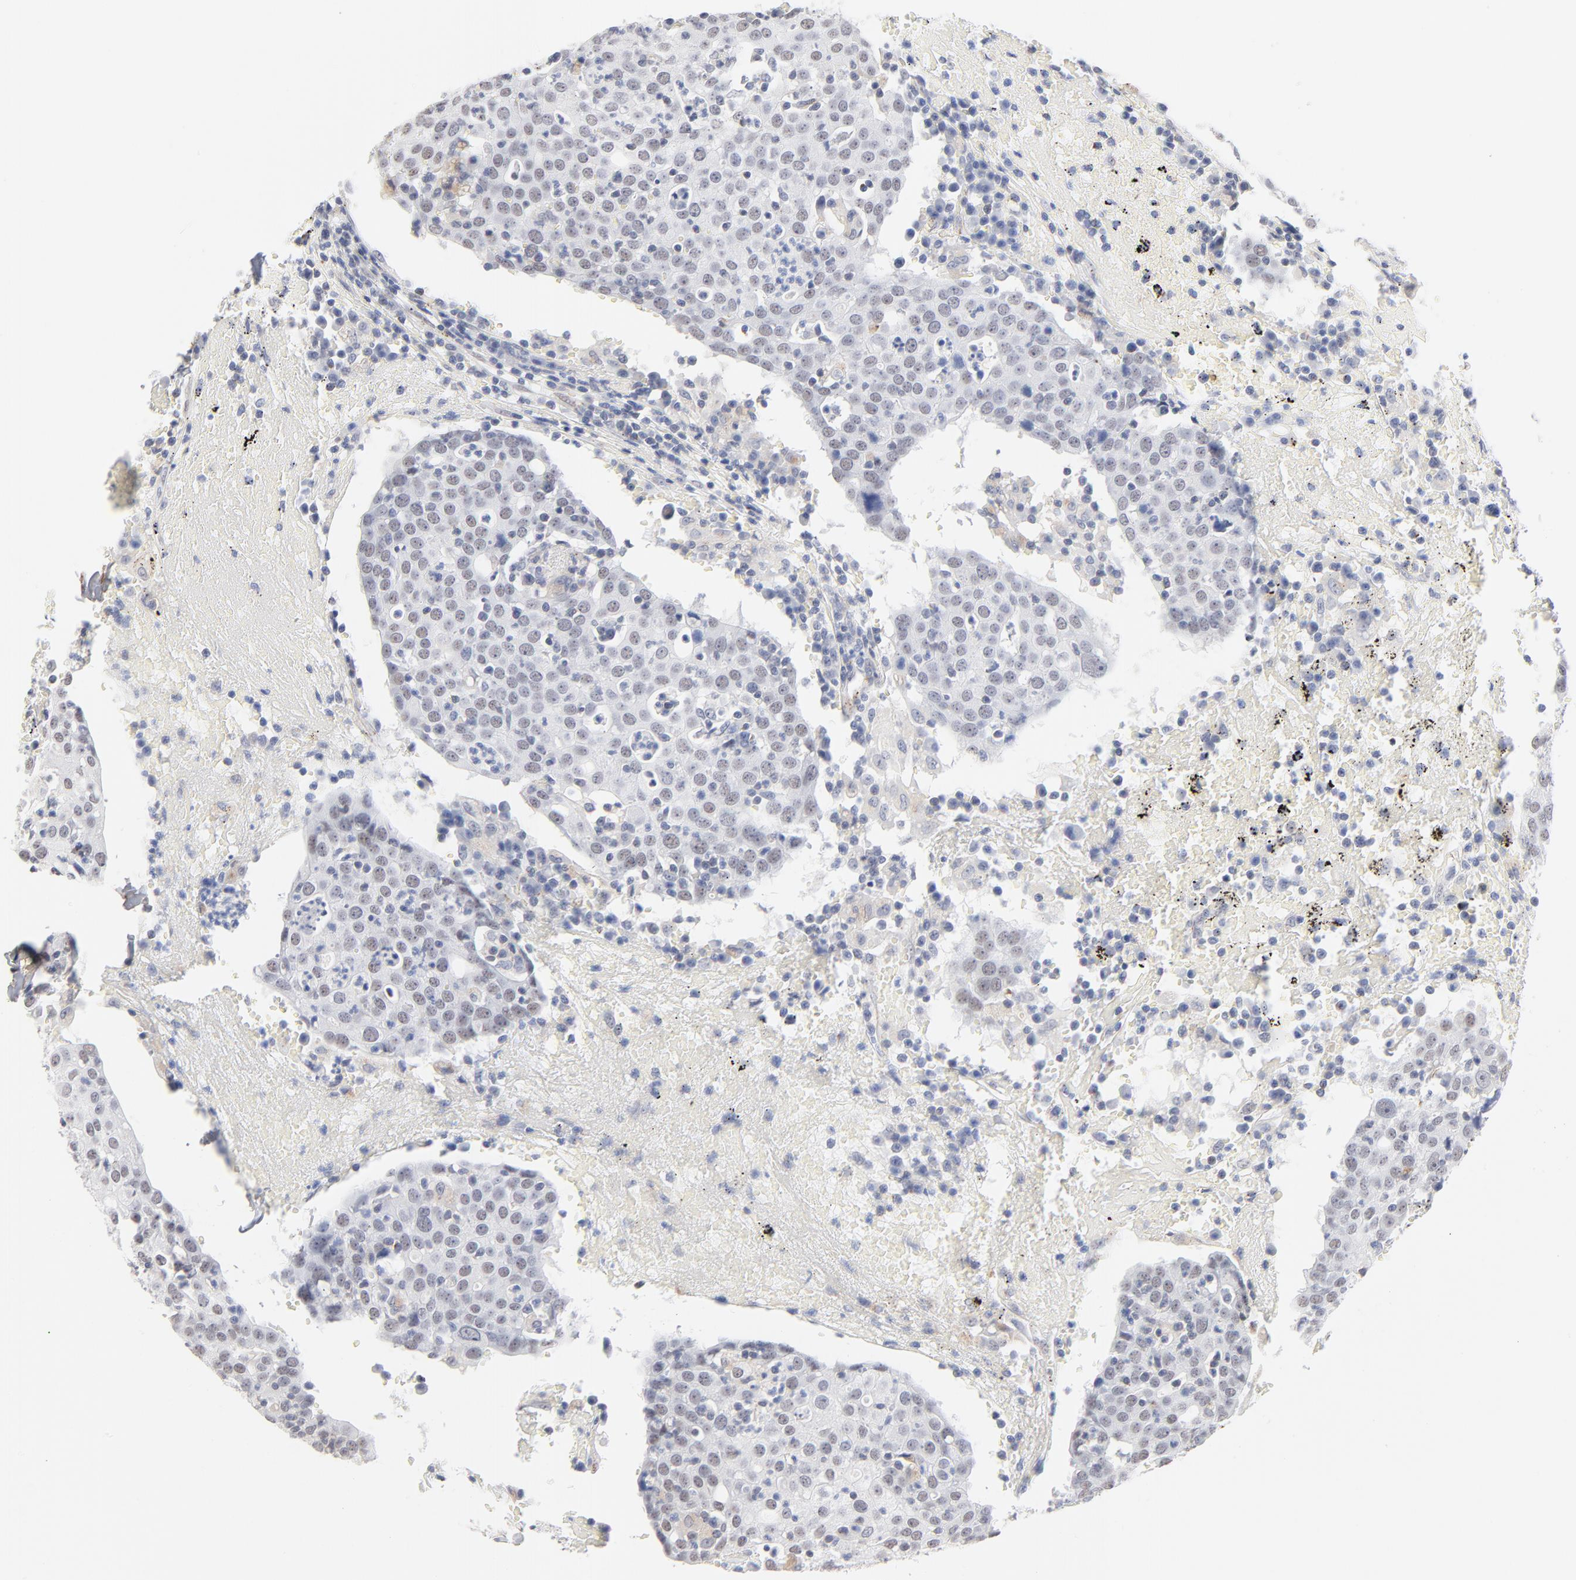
{"staining": {"intensity": "negative", "quantity": "none", "location": "none"}, "tissue": "head and neck cancer", "cell_type": "Tumor cells", "image_type": "cancer", "snomed": [{"axis": "morphology", "description": "Adenocarcinoma, NOS"}, {"axis": "topography", "description": "Salivary gland"}, {"axis": "topography", "description": "Head-Neck"}], "caption": "DAB immunohistochemical staining of human head and neck adenocarcinoma demonstrates no significant positivity in tumor cells.", "gene": "LTBP2", "patient": {"sex": "female", "age": 65}}